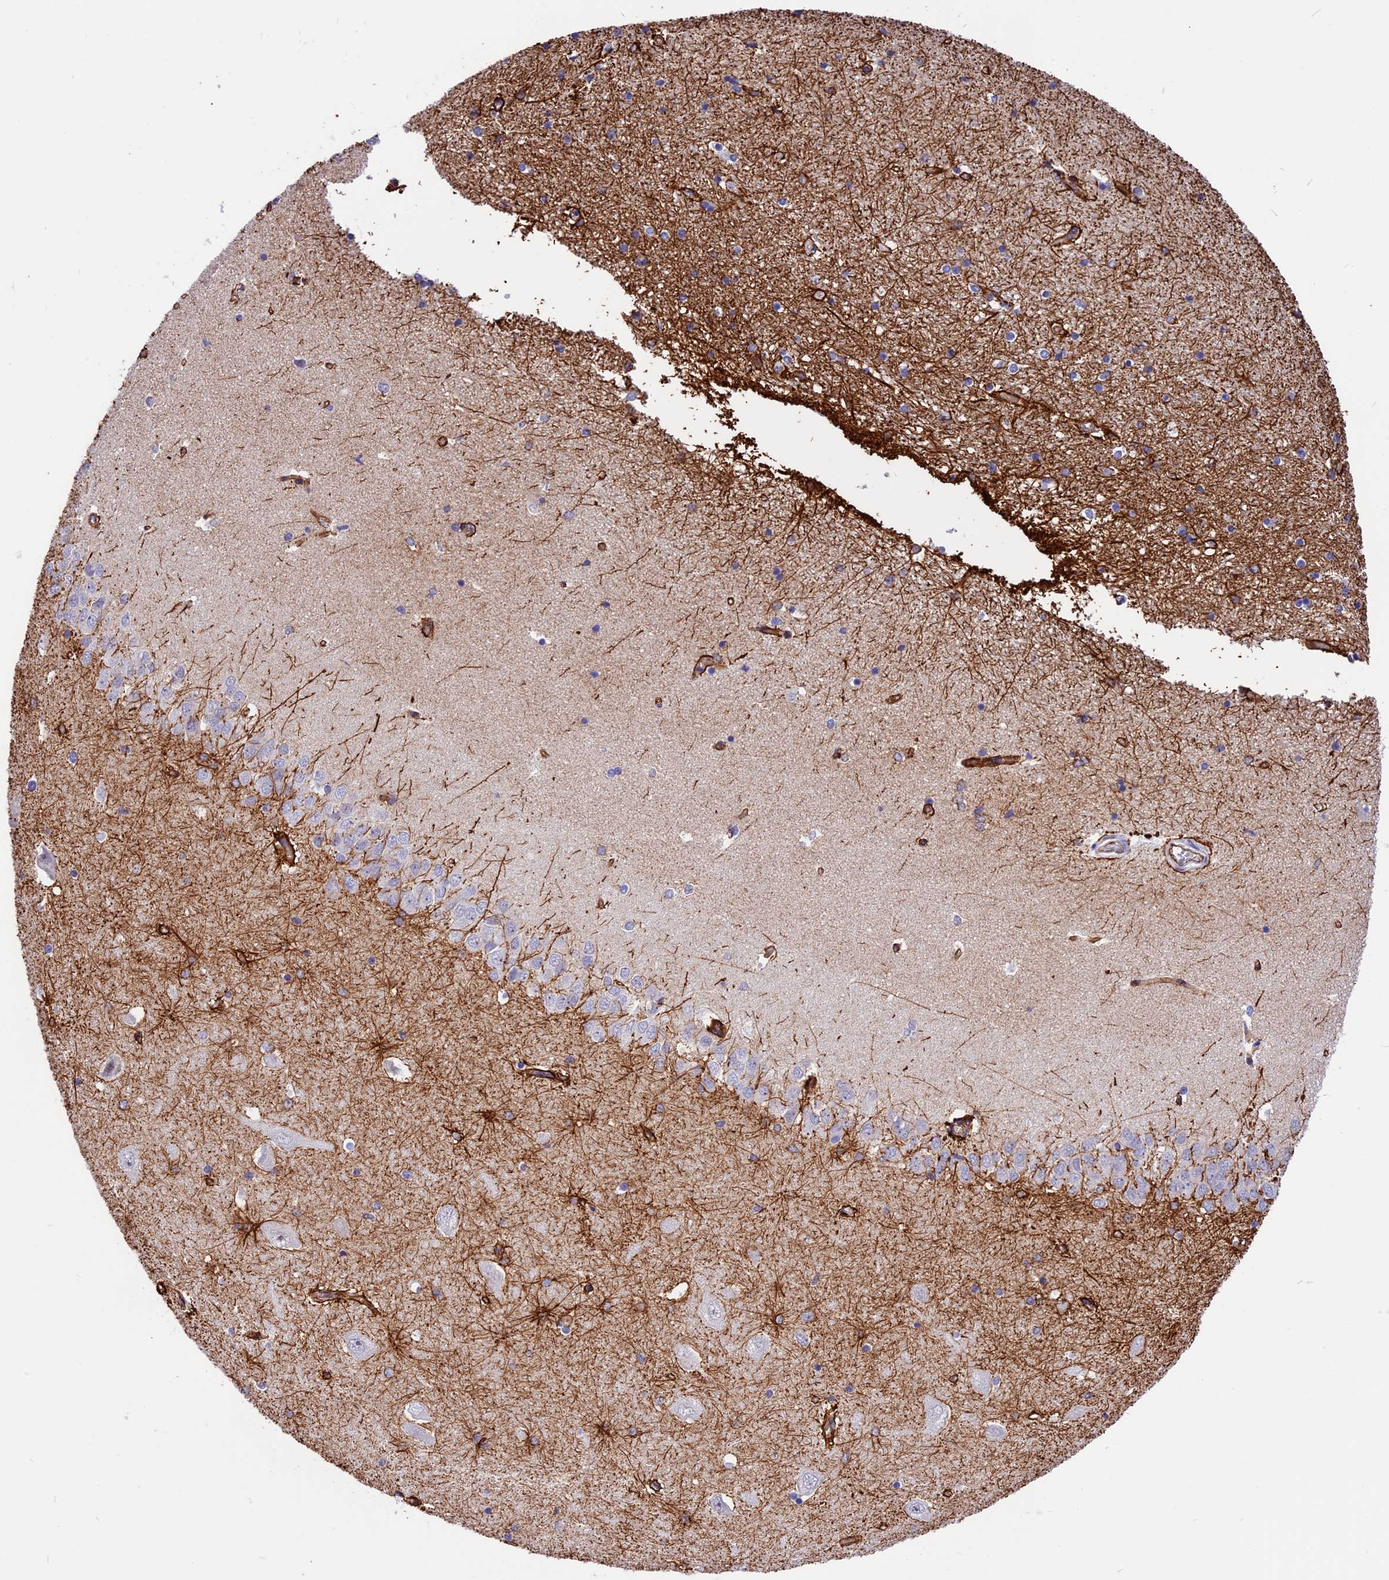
{"staining": {"intensity": "moderate", "quantity": "<25%", "location": "cytoplasmic/membranous"}, "tissue": "hippocampus", "cell_type": "Glial cells", "image_type": "normal", "snomed": [{"axis": "morphology", "description": "Normal tissue, NOS"}, {"axis": "topography", "description": "Hippocampus"}], "caption": "Hippocampus stained with DAB (3,3'-diaminobenzidine) IHC displays low levels of moderate cytoplasmic/membranous positivity in about <25% of glial cells.", "gene": "R3HDM4", "patient": {"sex": "male", "age": 45}}